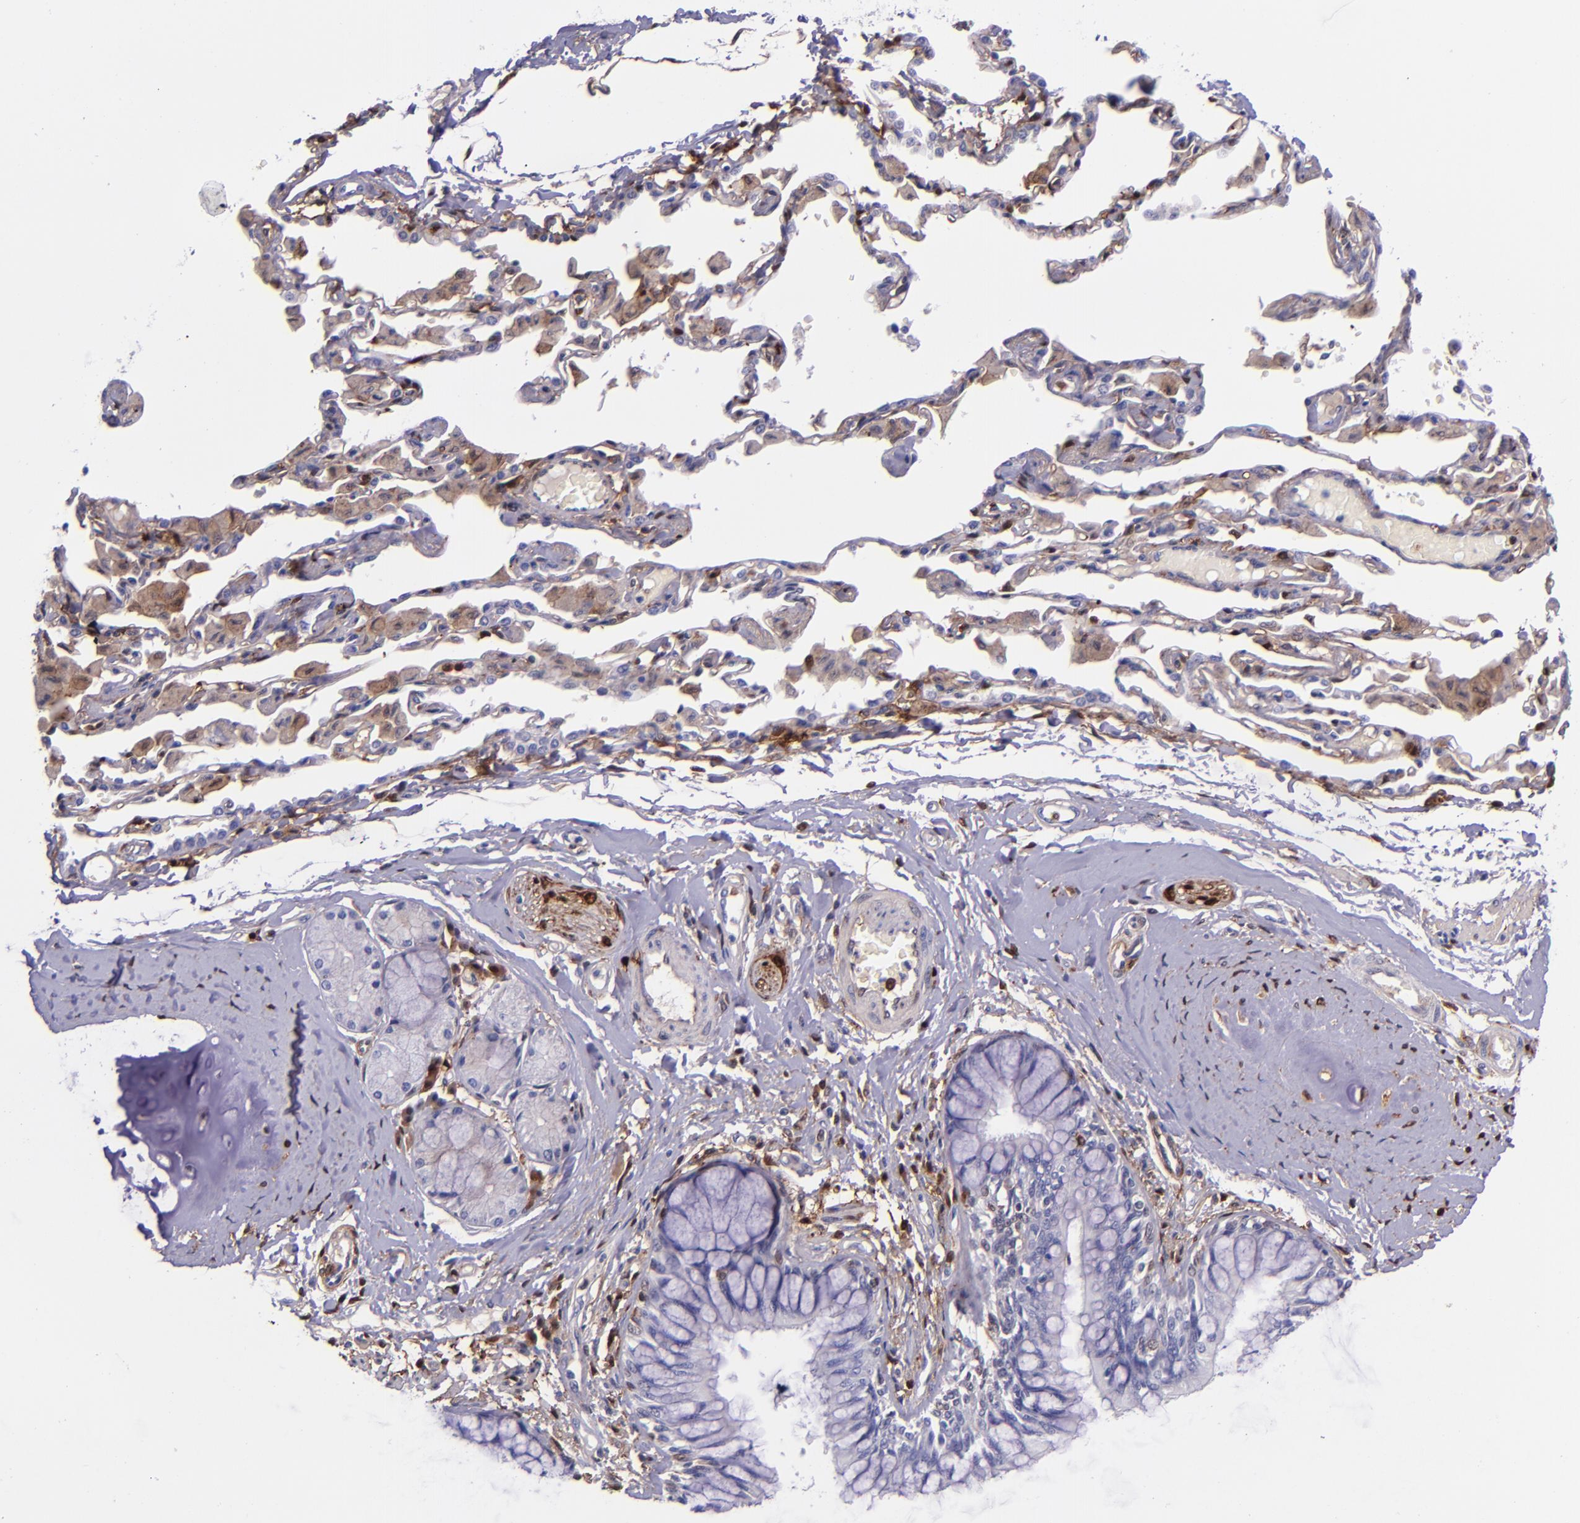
{"staining": {"intensity": "negative", "quantity": "none", "location": "none"}, "tissue": "bronchus", "cell_type": "Respiratory epithelial cells", "image_type": "normal", "snomed": [{"axis": "morphology", "description": "Normal tissue, NOS"}, {"axis": "topography", "description": "Cartilage tissue"}, {"axis": "topography", "description": "Bronchus"}, {"axis": "topography", "description": "Lung"}, {"axis": "topography", "description": "Peripheral nerve tissue"}], "caption": "Human bronchus stained for a protein using immunohistochemistry exhibits no expression in respiratory epithelial cells.", "gene": "LGALS1", "patient": {"sex": "female", "age": 49}}